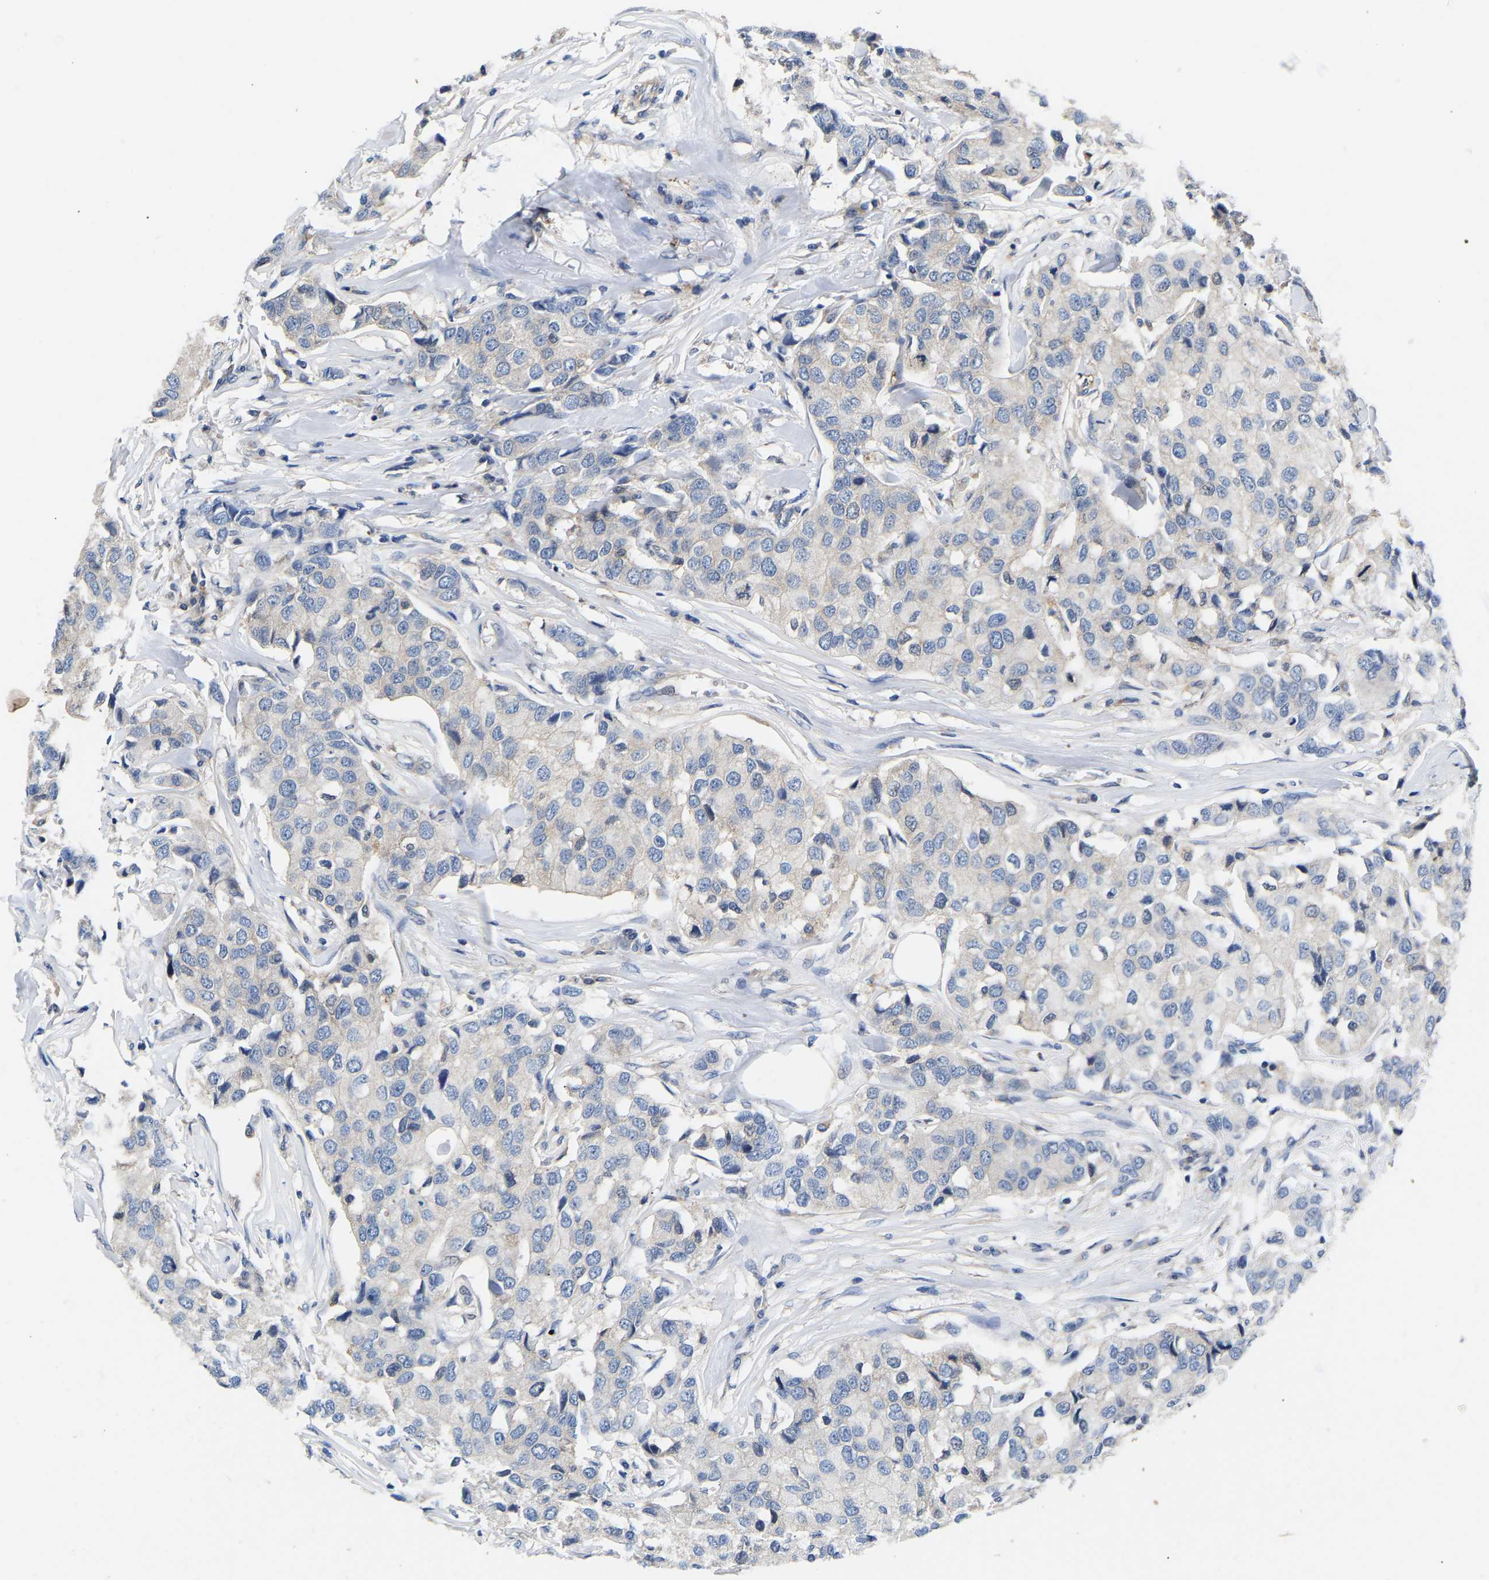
{"staining": {"intensity": "negative", "quantity": "none", "location": "none"}, "tissue": "breast cancer", "cell_type": "Tumor cells", "image_type": "cancer", "snomed": [{"axis": "morphology", "description": "Duct carcinoma"}, {"axis": "topography", "description": "Breast"}], "caption": "IHC photomicrograph of neoplastic tissue: infiltrating ductal carcinoma (breast) stained with DAB (3,3'-diaminobenzidine) exhibits no significant protein staining in tumor cells.", "gene": "AIMP2", "patient": {"sex": "female", "age": 80}}